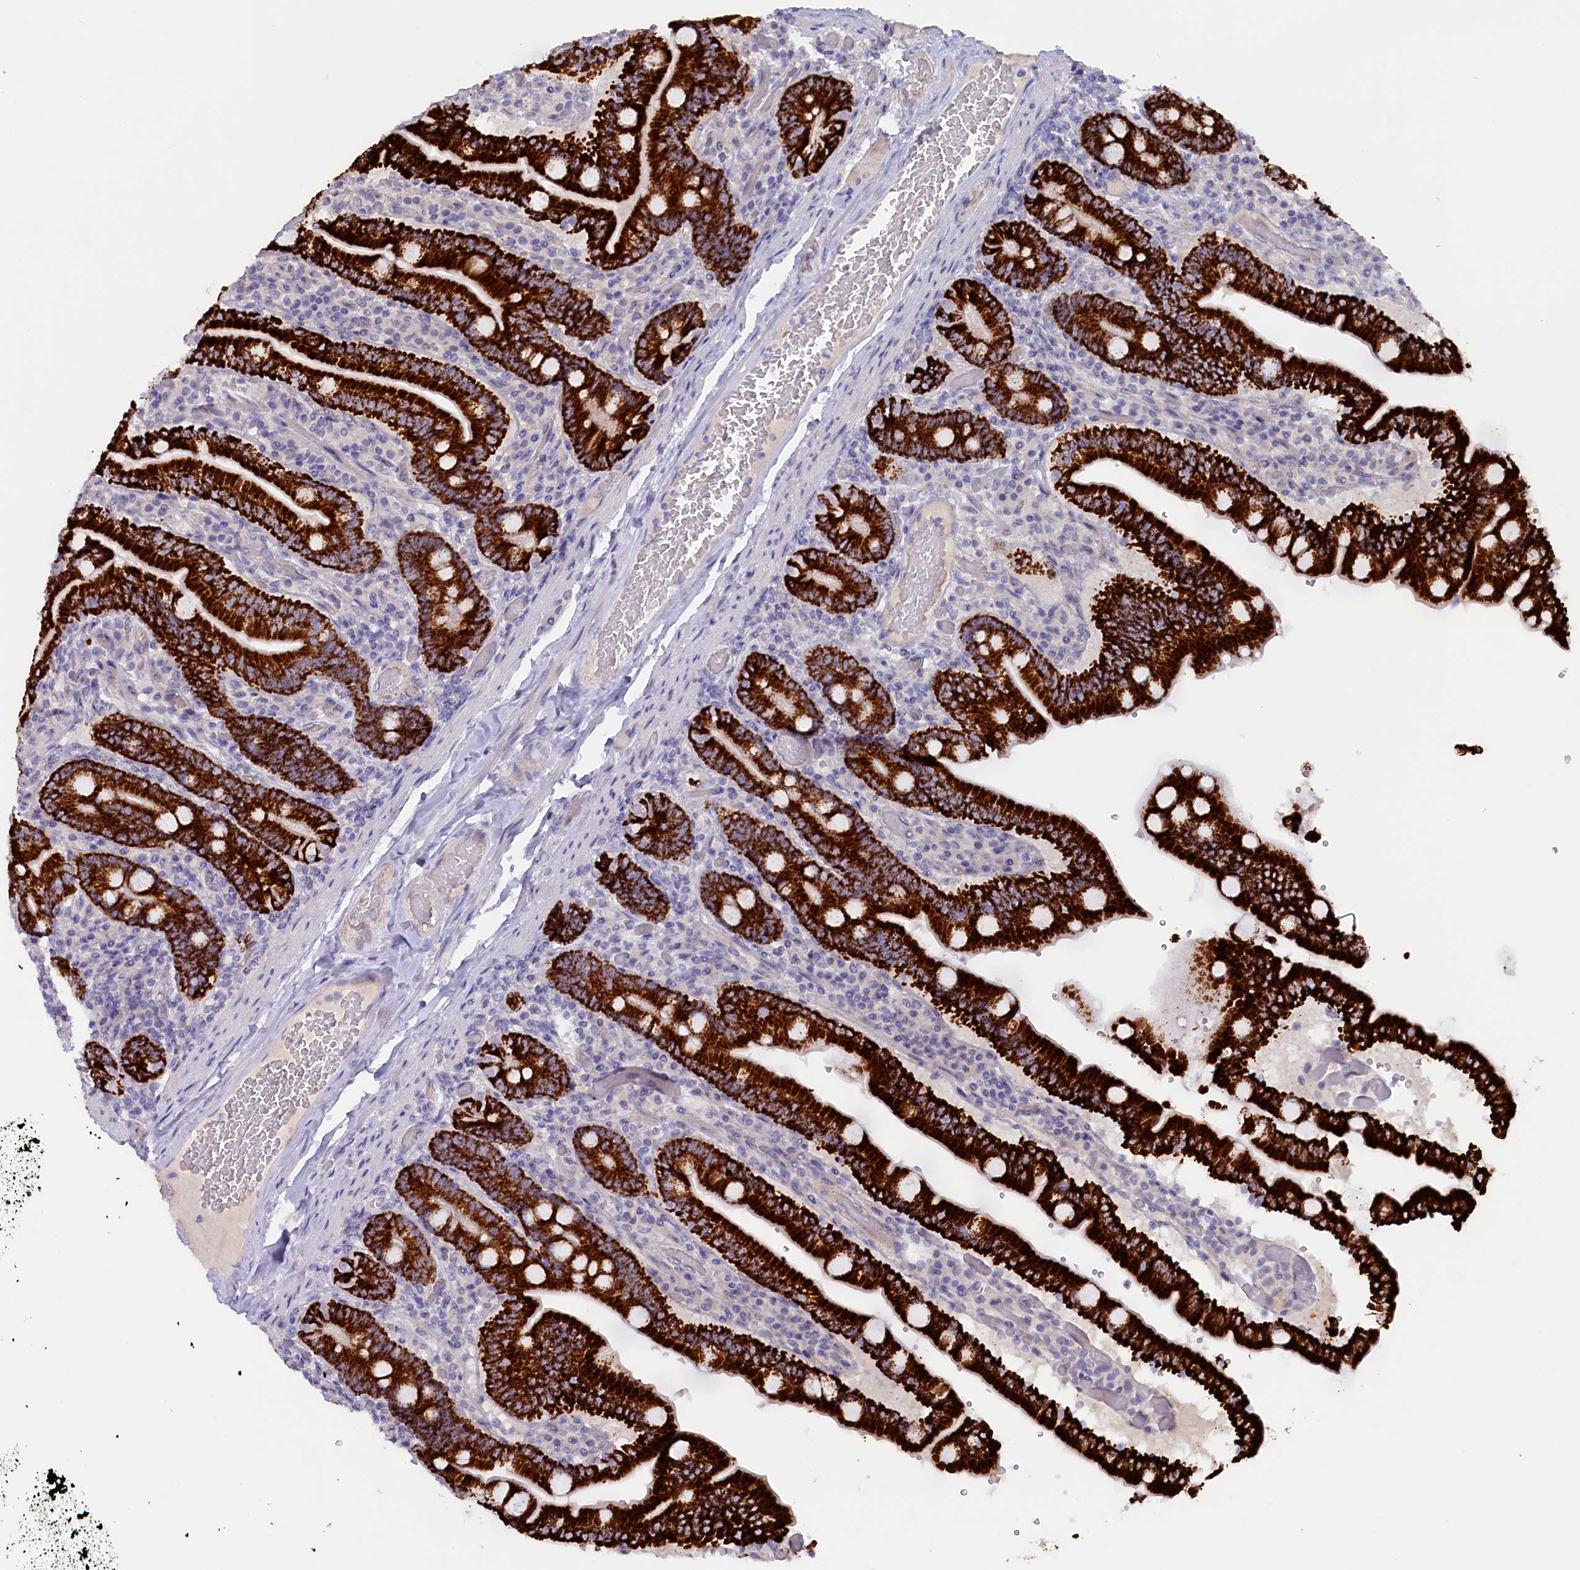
{"staining": {"intensity": "strong", "quantity": ">75%", "location": "cytoplasmic/membranous"}, "tissue": "duodenum", "cell_type": "Glandular cells", "image_type": "normal", "snomed": [{"axis": "morphology", "description": "Normal tissue, NOS"}, {"axis": "topography", "description": "Duodenum"}], "caption": "Immunohistochemical staining of normal human duodenum displays strong cytoplasmic/membranous protein staining in approximately >75% of glandular cells. The staining is performed using DAB (3,3'-diaminobenzidine) brown chromogen to label protein expression. The nuclei are counter-stained blue using hematoxylin.", "gene": "ZSWIM4", "patient": {"sex": "female", "age": 62}}